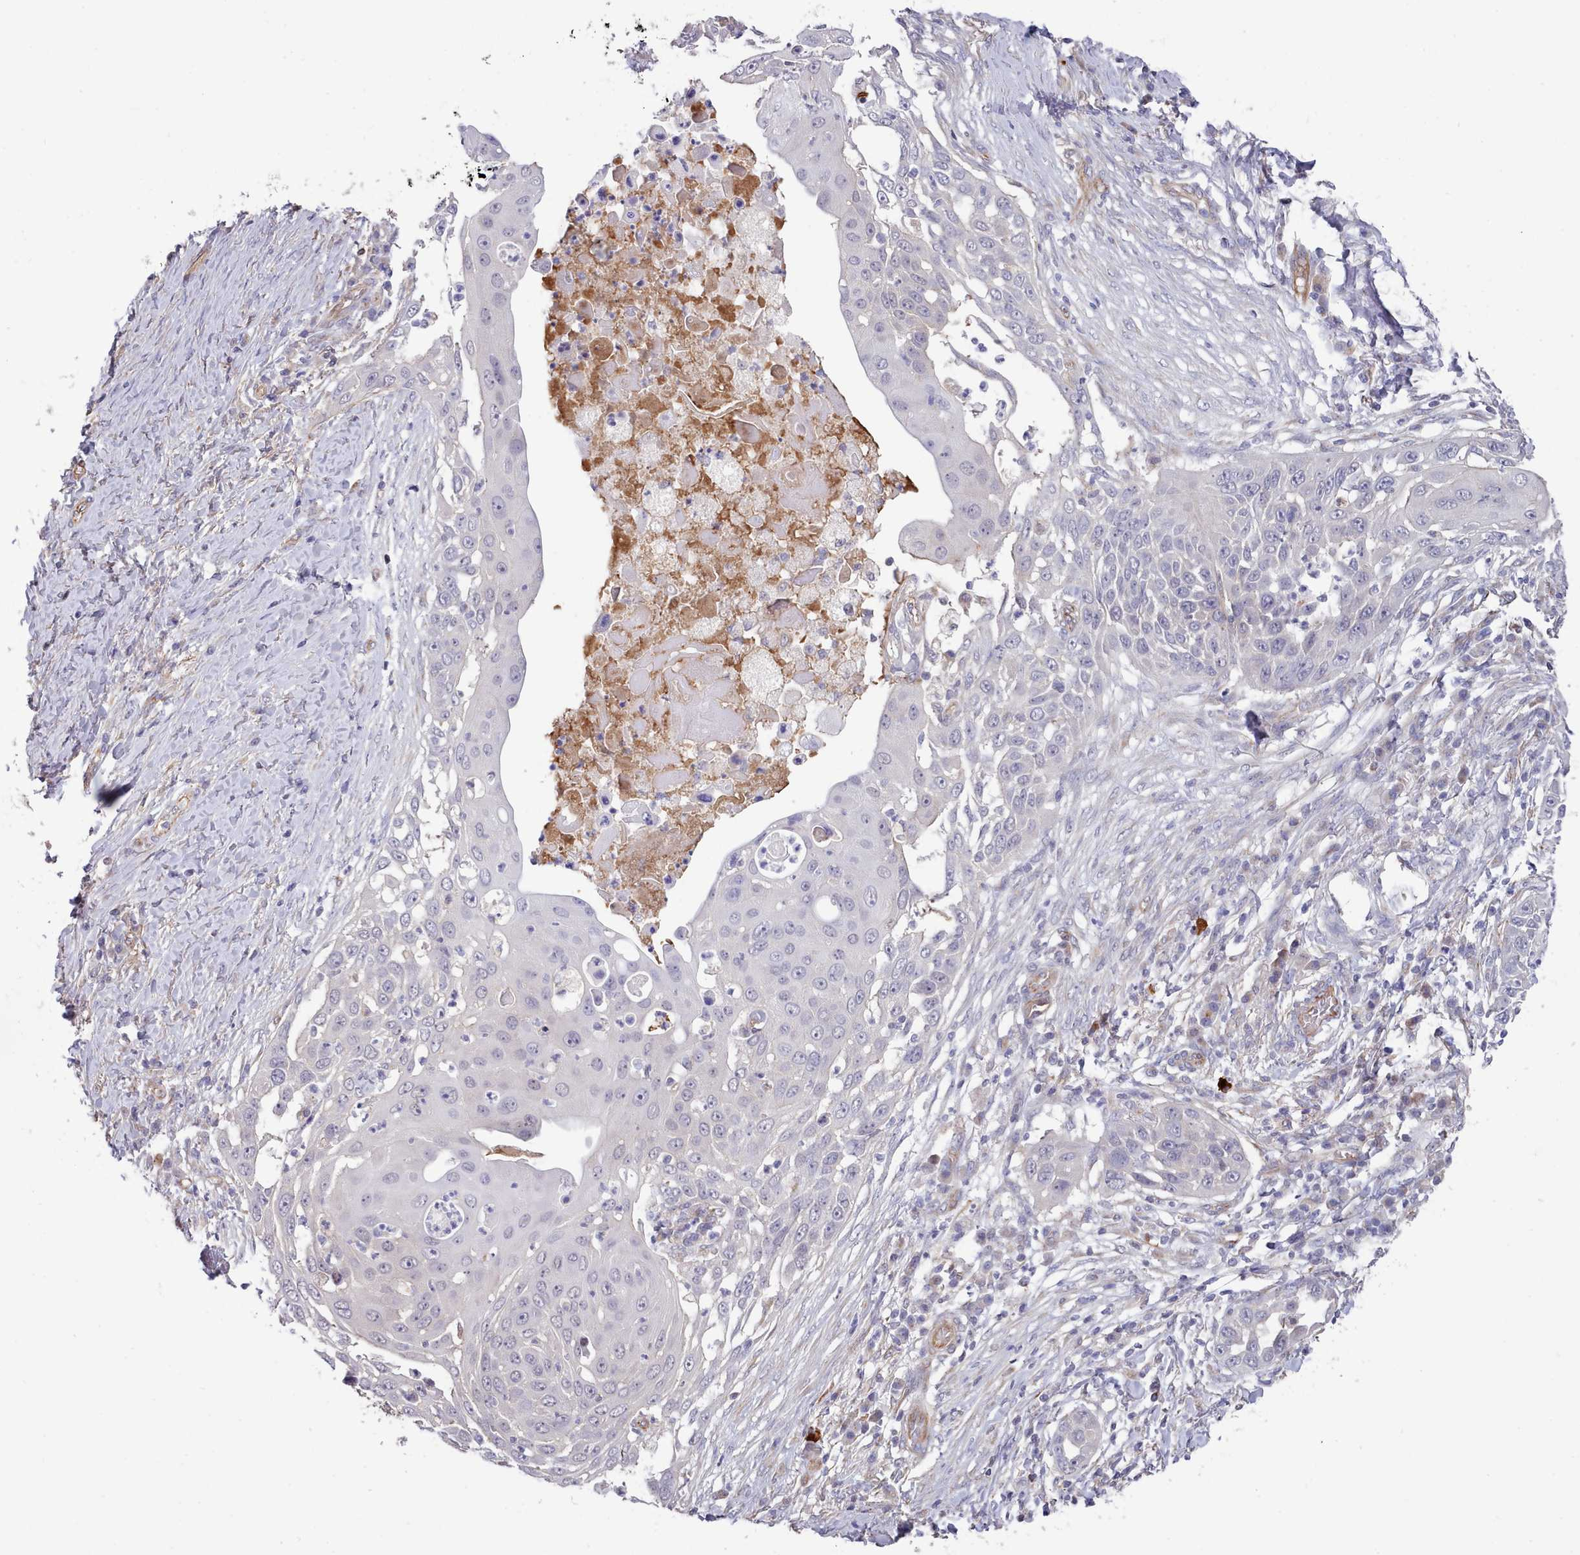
{"staining": {"intensity": "negative", "quantity": "none", "location": "none"}, "tissue": "skin cancer", "cell_type": "Tumor cells", "image_type": "cancer", "snomed": [{"axis": "morphology", "description": "Squamous cell carcinoma, NOS"}, {"axis": "topography", "description": "Skin"}], "caption": "There is no significant staining in tumor cells of skin cancer (squamous cell carcinoma).", "gene": "ZC3H13", "patient": {"sex": "female", "age": 44}}